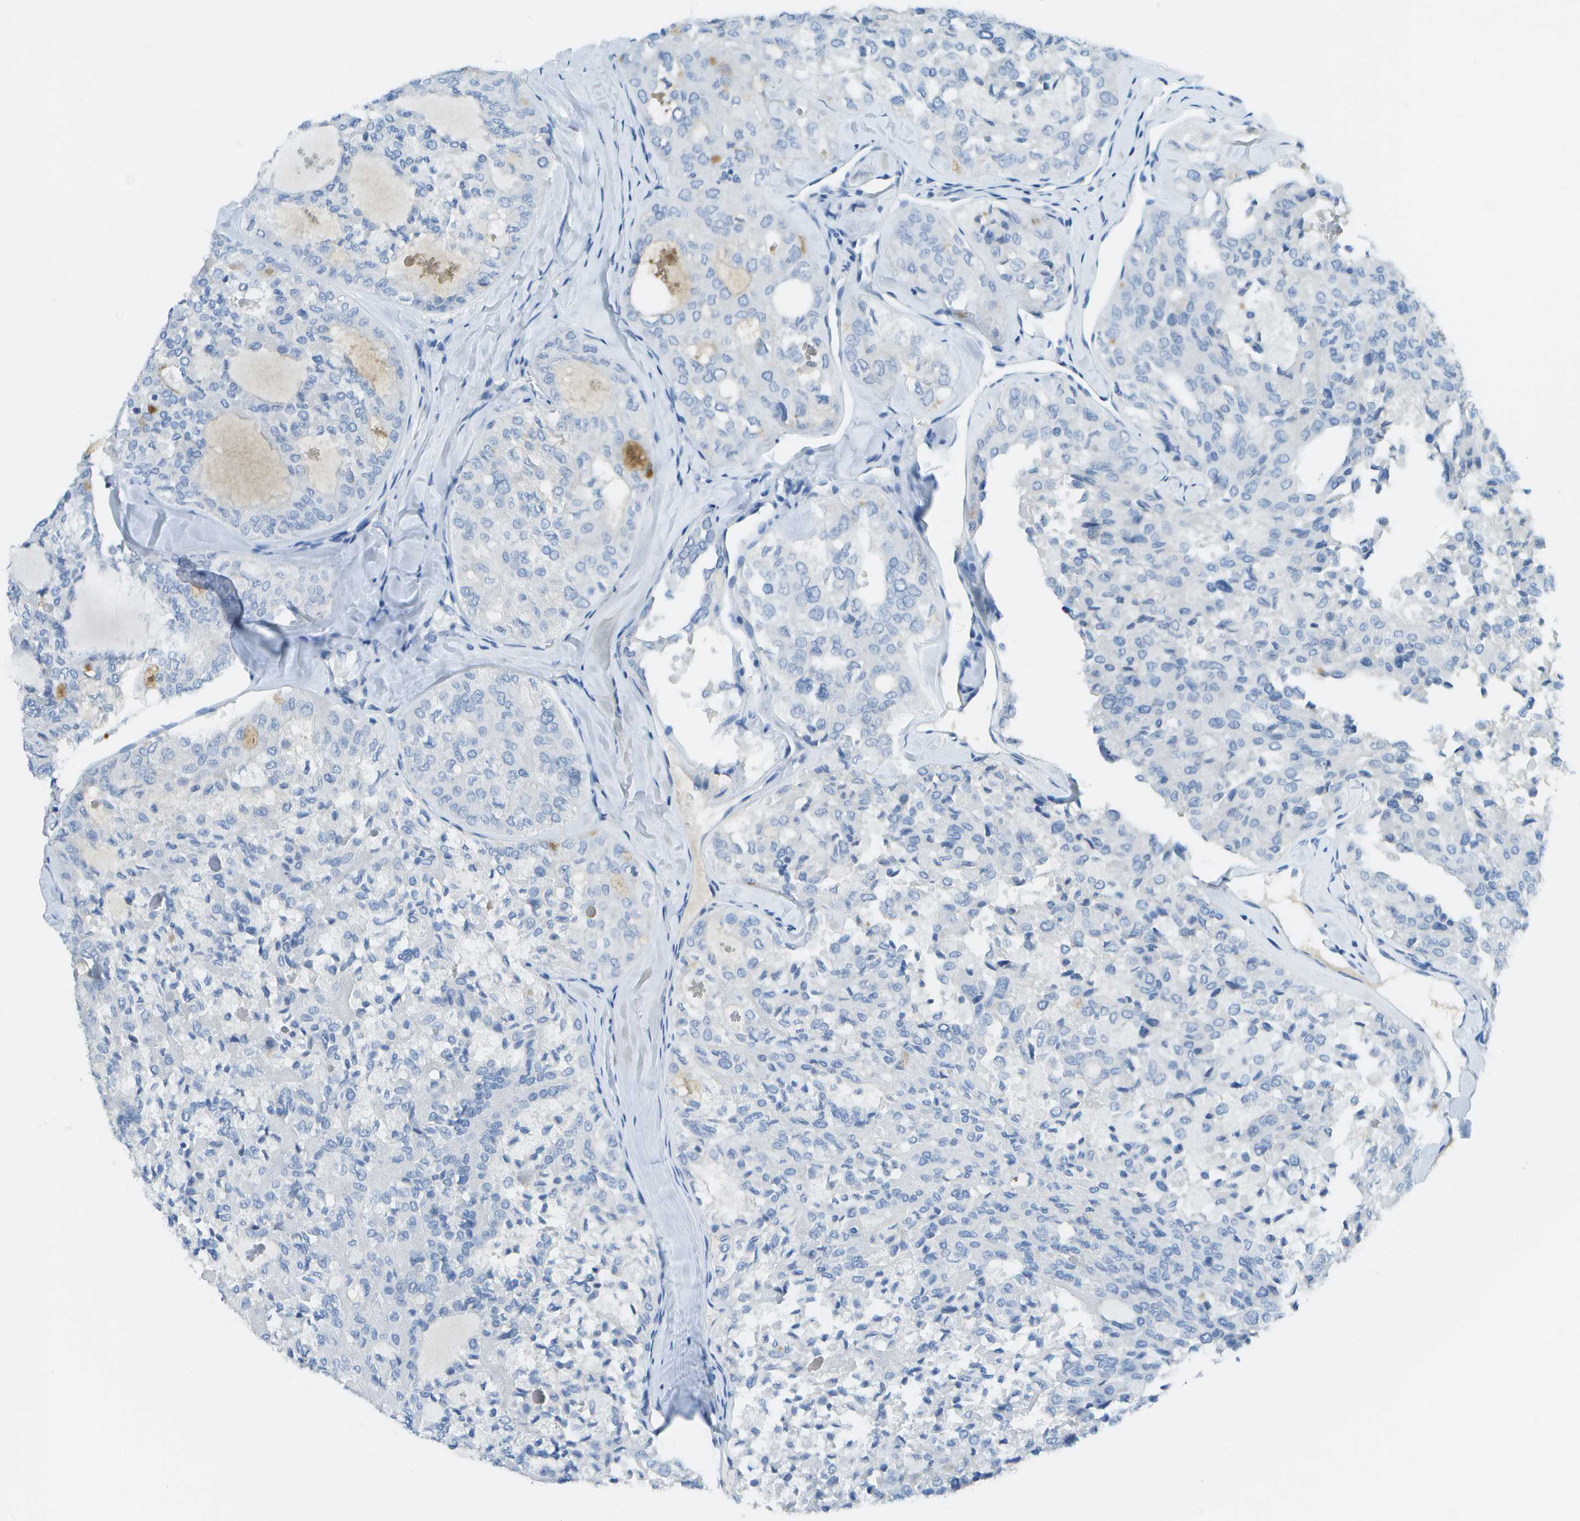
{"staining": {"intensity": "negative", "quantity": "none", "location": "none"}, "tissue": "thyroid cancer", "cell_type": "Tumor cells", "image_type": "cancer", "snomed": [{"axis": "morphology", "description": "Follicular adenoma carcinoma, NOS"}, {"axis": "topography", "description": "Thyroid gland"}], "caption": "The IHC photomicrograph has no significant expression in tumor cells of thyroid cancer (follicular adenoma carcinoma) tissue.", "gene": "C1S", "patient": {"sex": "male", "age": 75}}